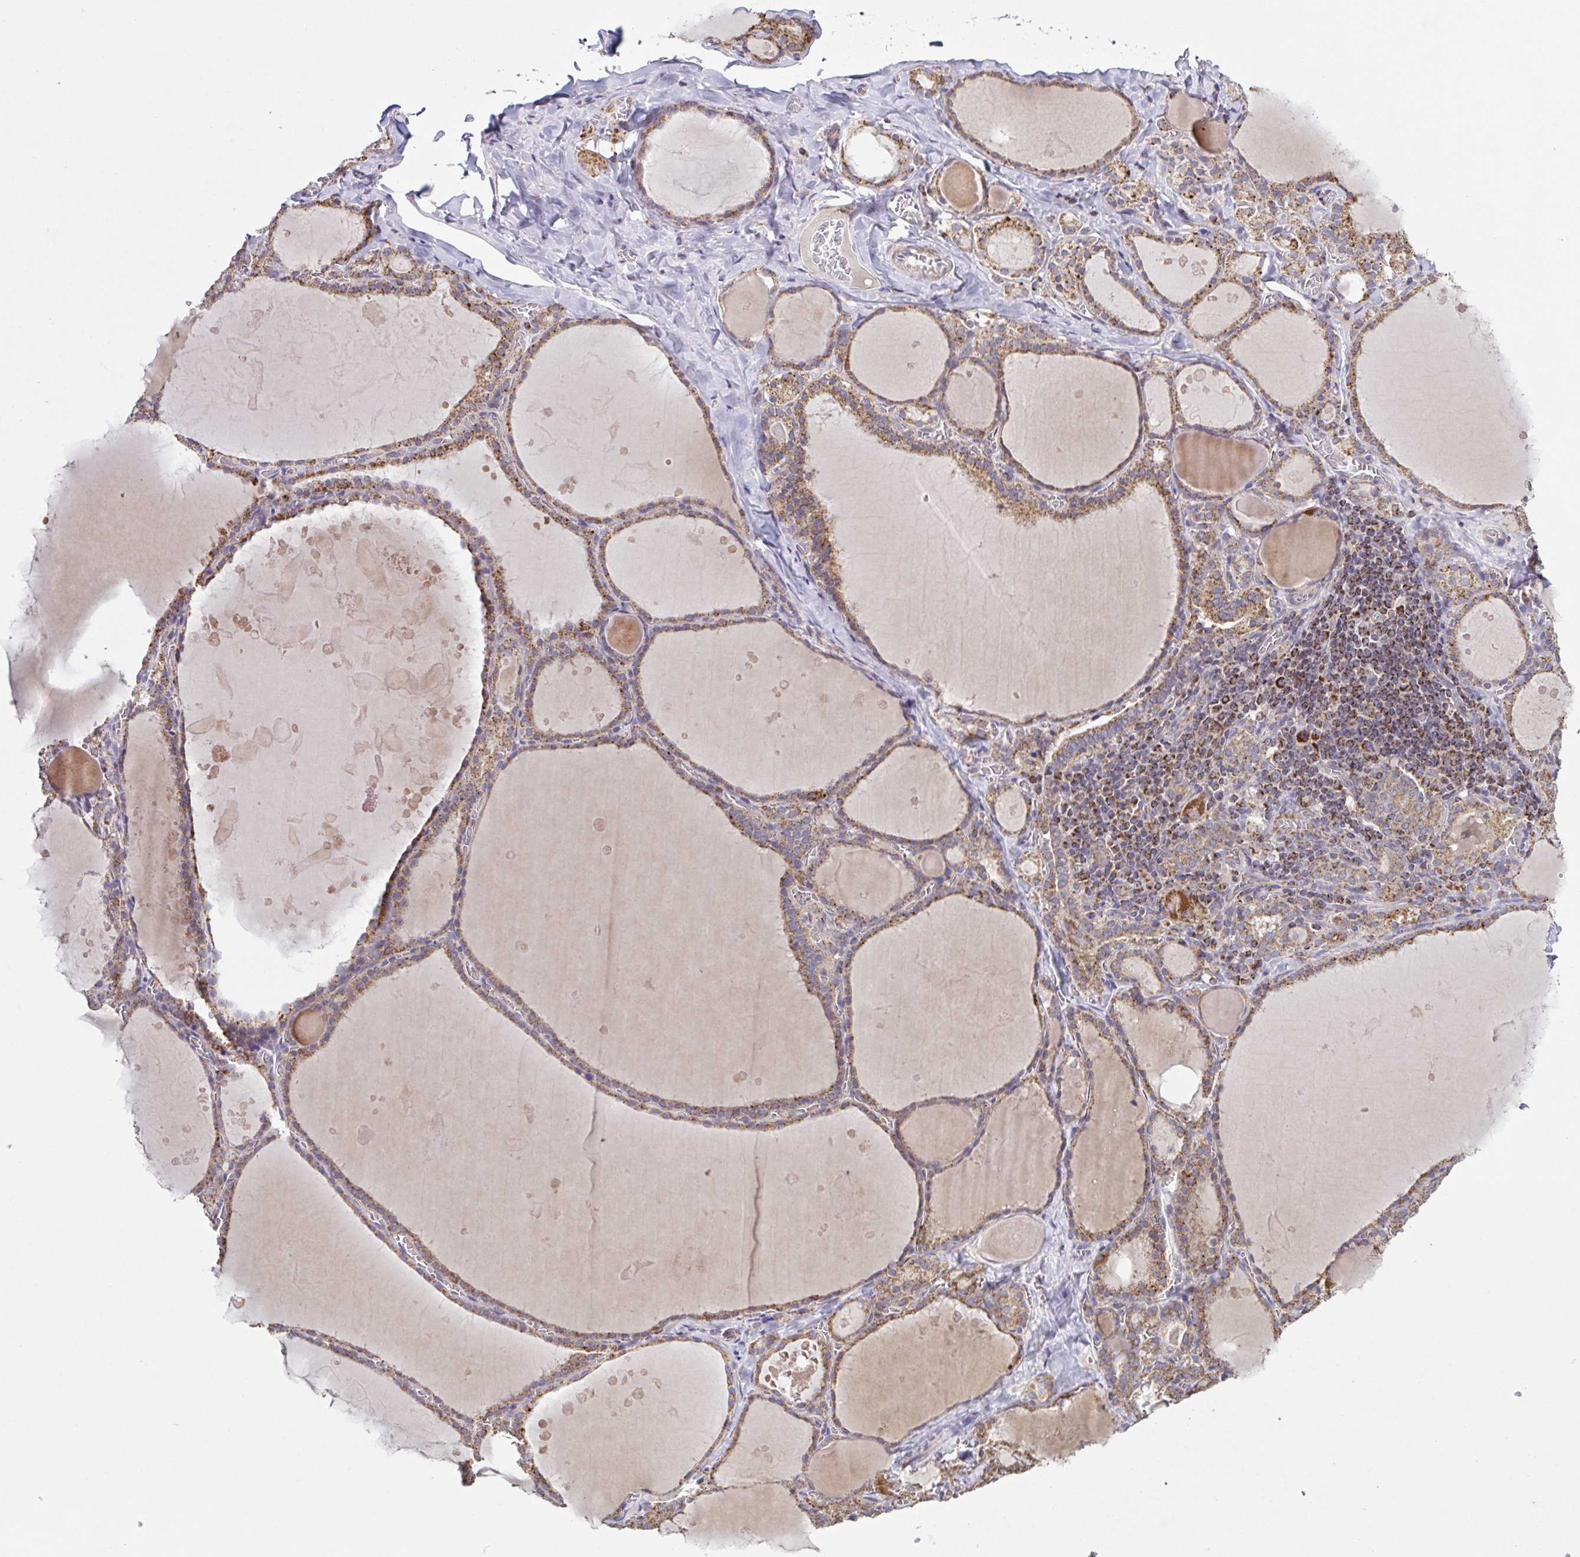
{"staining": {"intensity": "moderate", "quantity": "25%-75%", "location": "cytoplasmic/membranous"}, "tissue": "thyroid gland", "cell_type": "Glandular cells", "image_type": "normal", "snomed": [{"axis": "morphology", "description": "Normal tissue, NOS"}, {"axis": "topography", "description": "Thyroid gland"}], "caption": "Protein expression analysis of benign human thyroid gland reveals moderate cytoplasmic/membranous expression in about 25%-75% of glandular cells.", "gene": "DIP2B", "patient": {"sex": "male", "age": 56}}